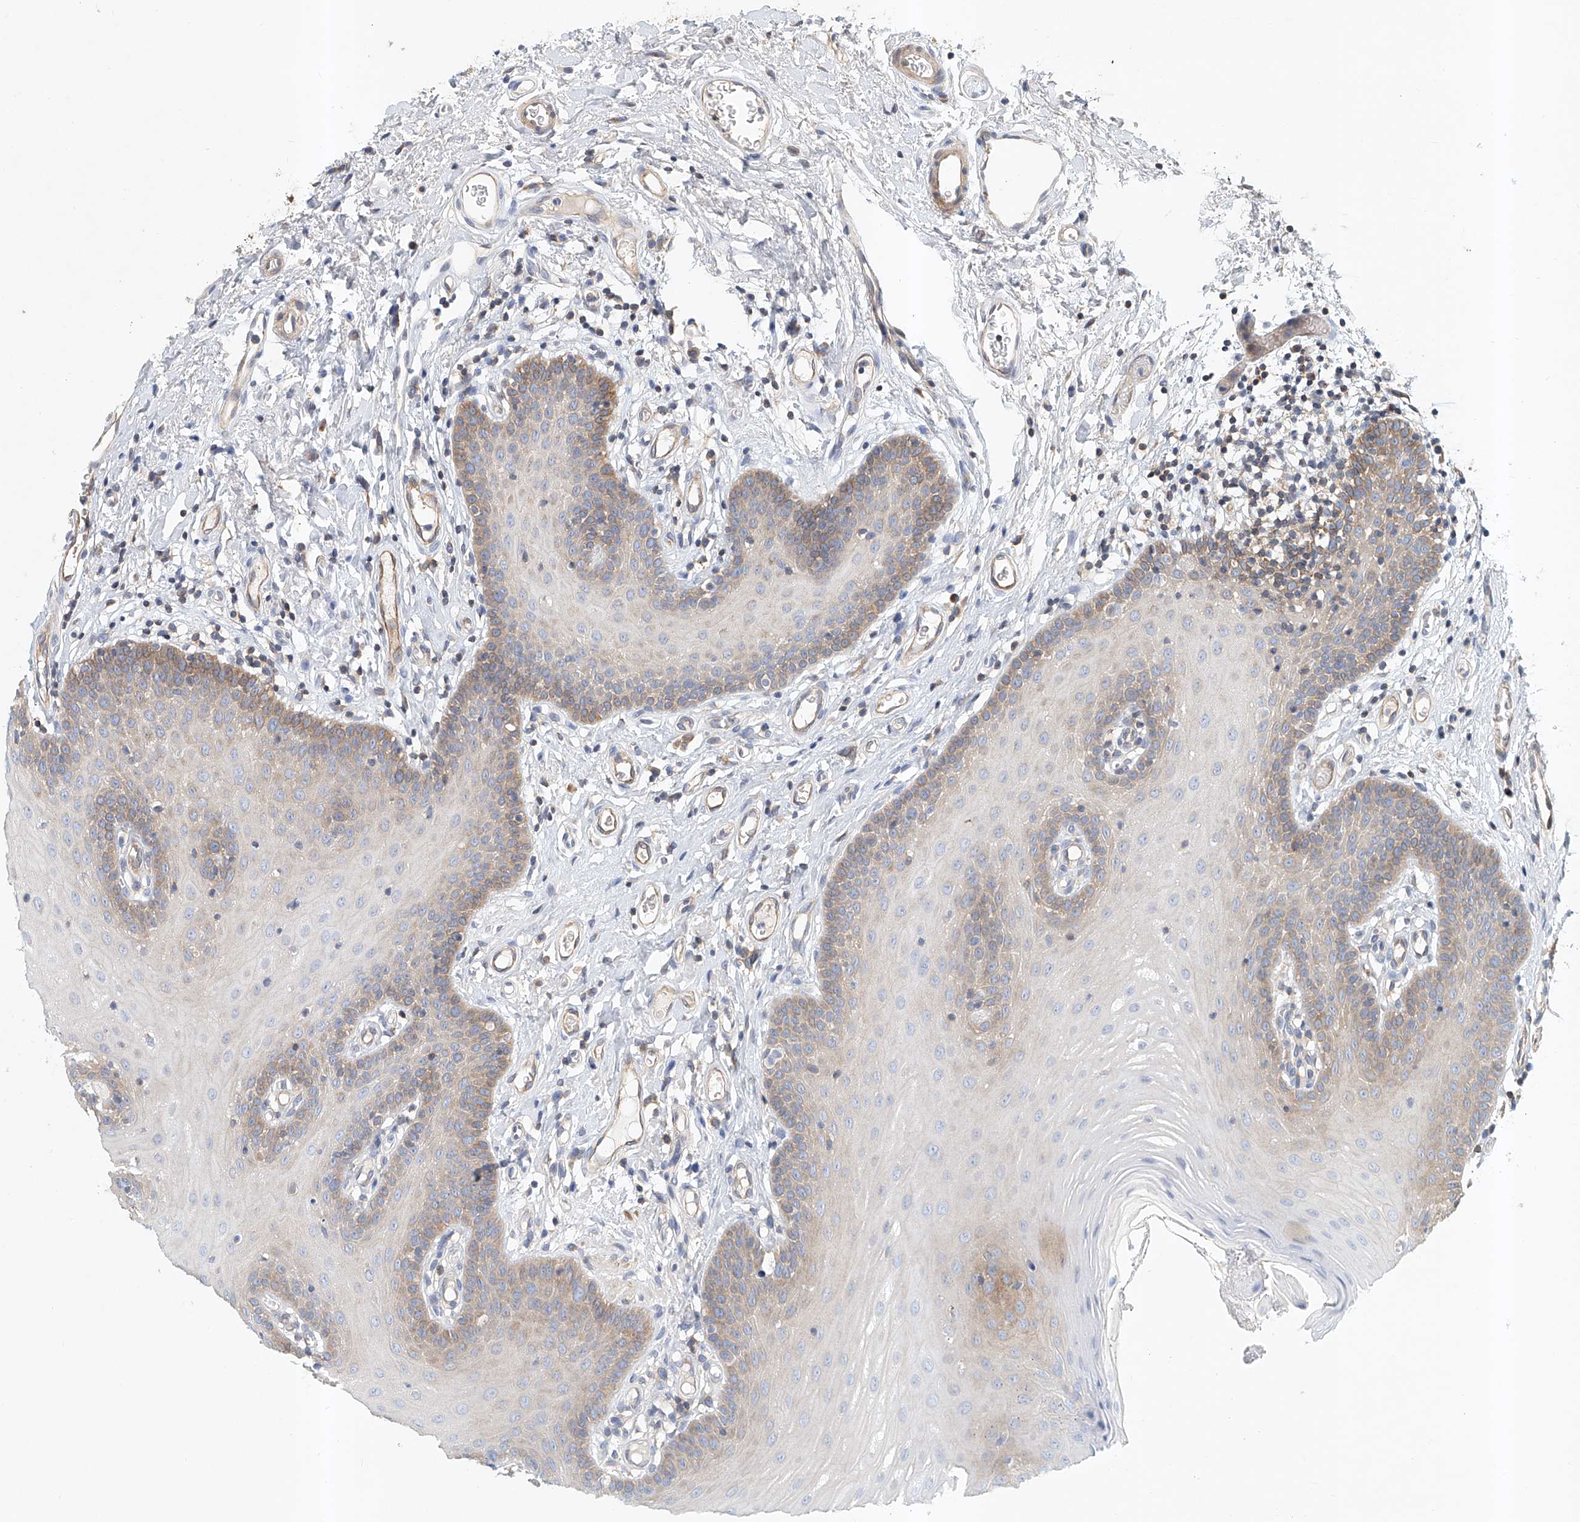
{"staining": {"intensity": "weak", "quantity": "<25%", "location": "cytoplasmic/membranous"}, "tissue": "oral mucosa", "cell_type": "Squamous epithelial cells", "image_type": "normal", "snomed": [{"axis": "morphology", "description": "Normal tissue, NOS"}, {"axis": "topography", "description": "Oral tissue"}], "caption": "DAB (3,3'-diaminobenzidine) immunohistochemical staining of normal oral mucosa reveals no significant positivity in squamous epithelial cells.", "gene": "CARMIL1", "patient": {"sex": "male", "age": 74}}